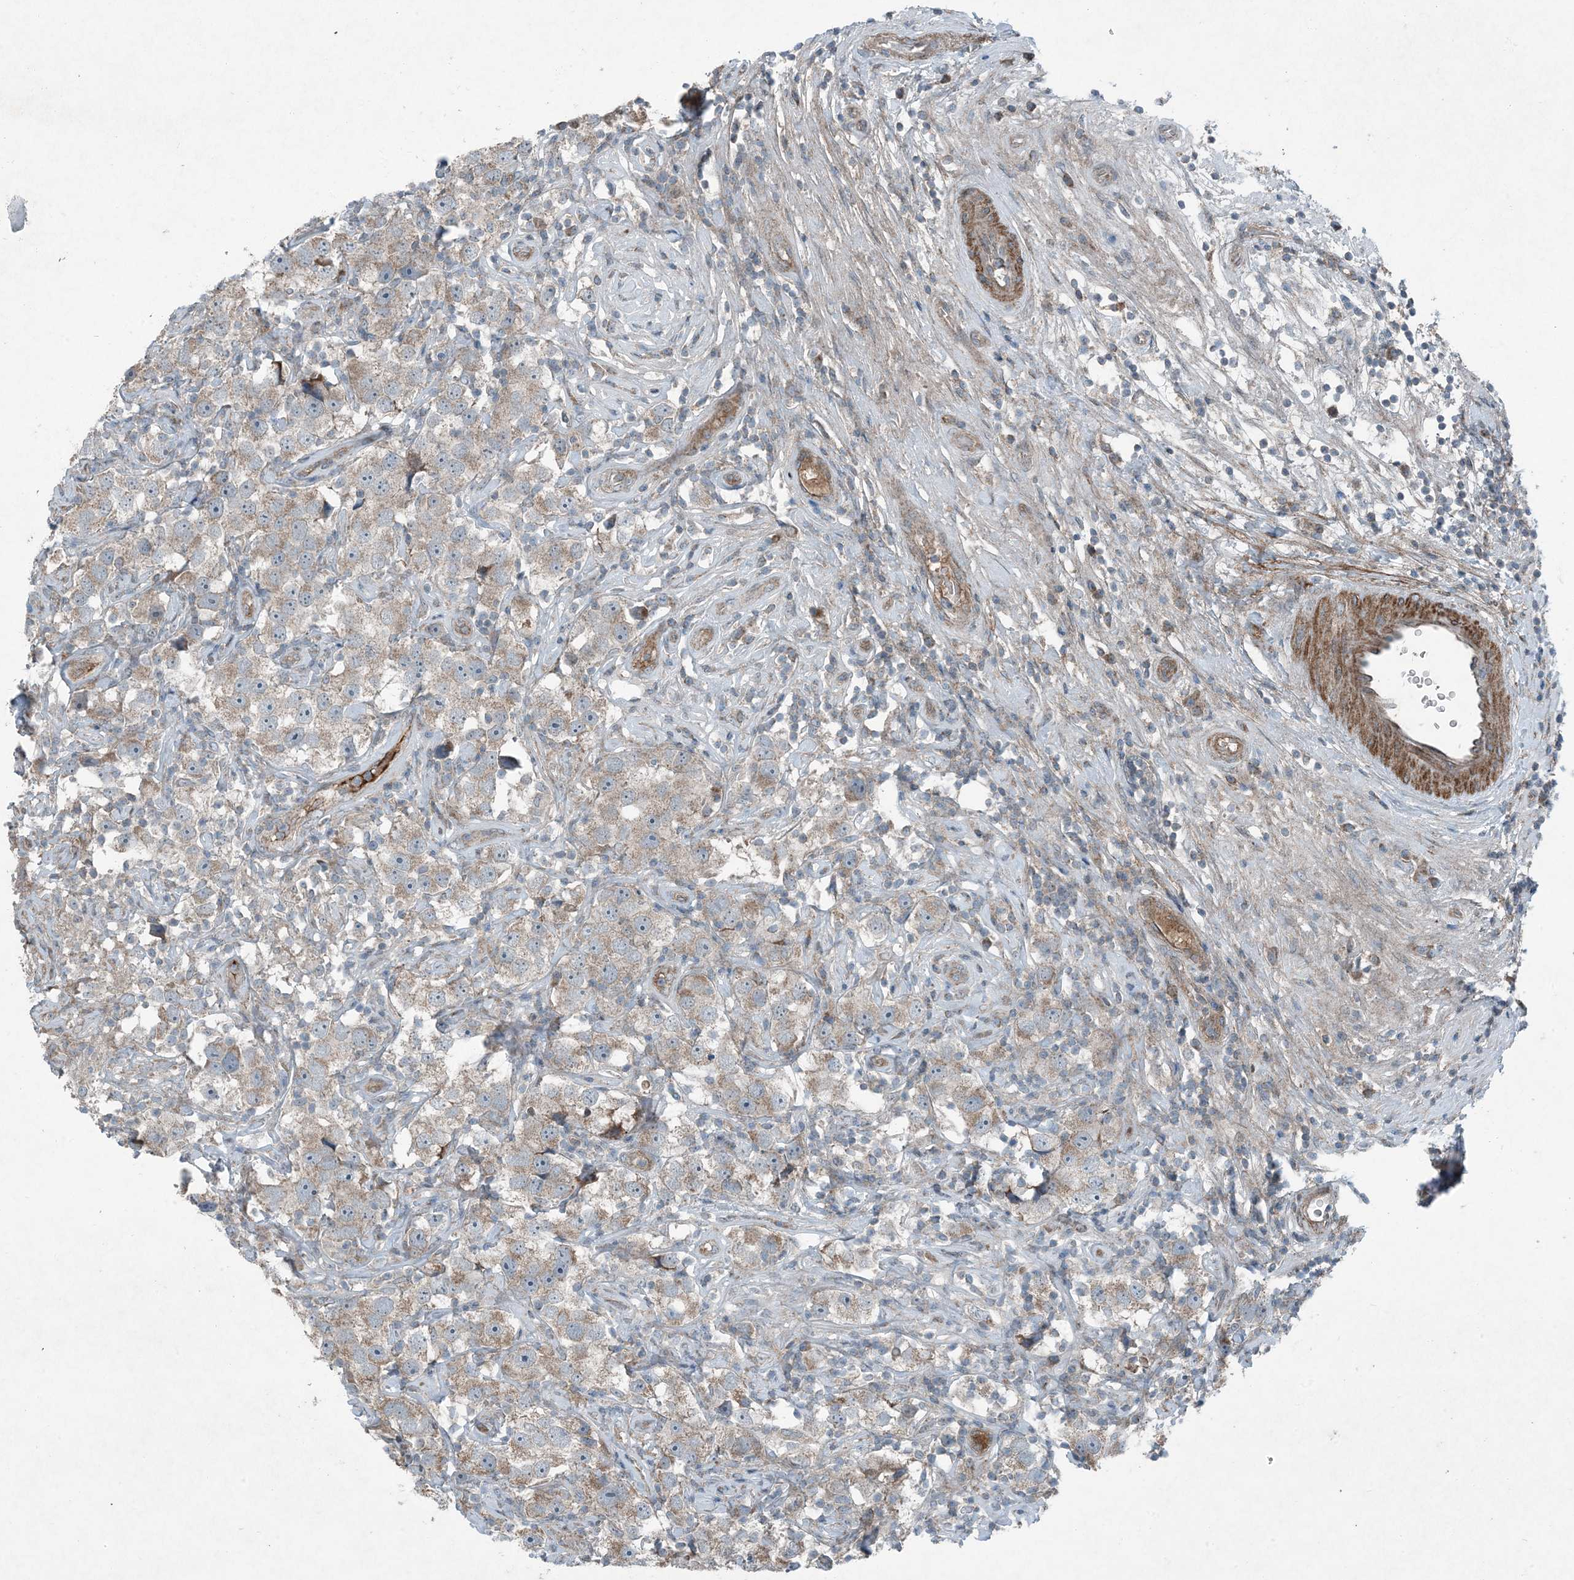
{"staining": {"intensity": "moderate", "quantity": "25%-75%", "location": "cytoplasmic/membranous"}, "tissue": "testis cancer", "cell_type": "Tumor cells", "image_type": "cancer", "snomed": [{"axis": "morphology", "description": "Seminoma, NOS"}, {"axis": "topography", "description": "Testis"}], "caption": "Immunohistochemistry (DAB (3,3'-diaminobenzidine)) staining of testis cancer demonstrates moderate cytoplasmic/membranous protein expression in about 25%-75% of tumor cells. The staining was performed using DAB (3,3'-diaminobenzidine), with brown indicating positive protein expression. Nuclei are stained blue with hematoxylin.", "gene": "APOM", "patient": {"sex": "male", "age": 49}}